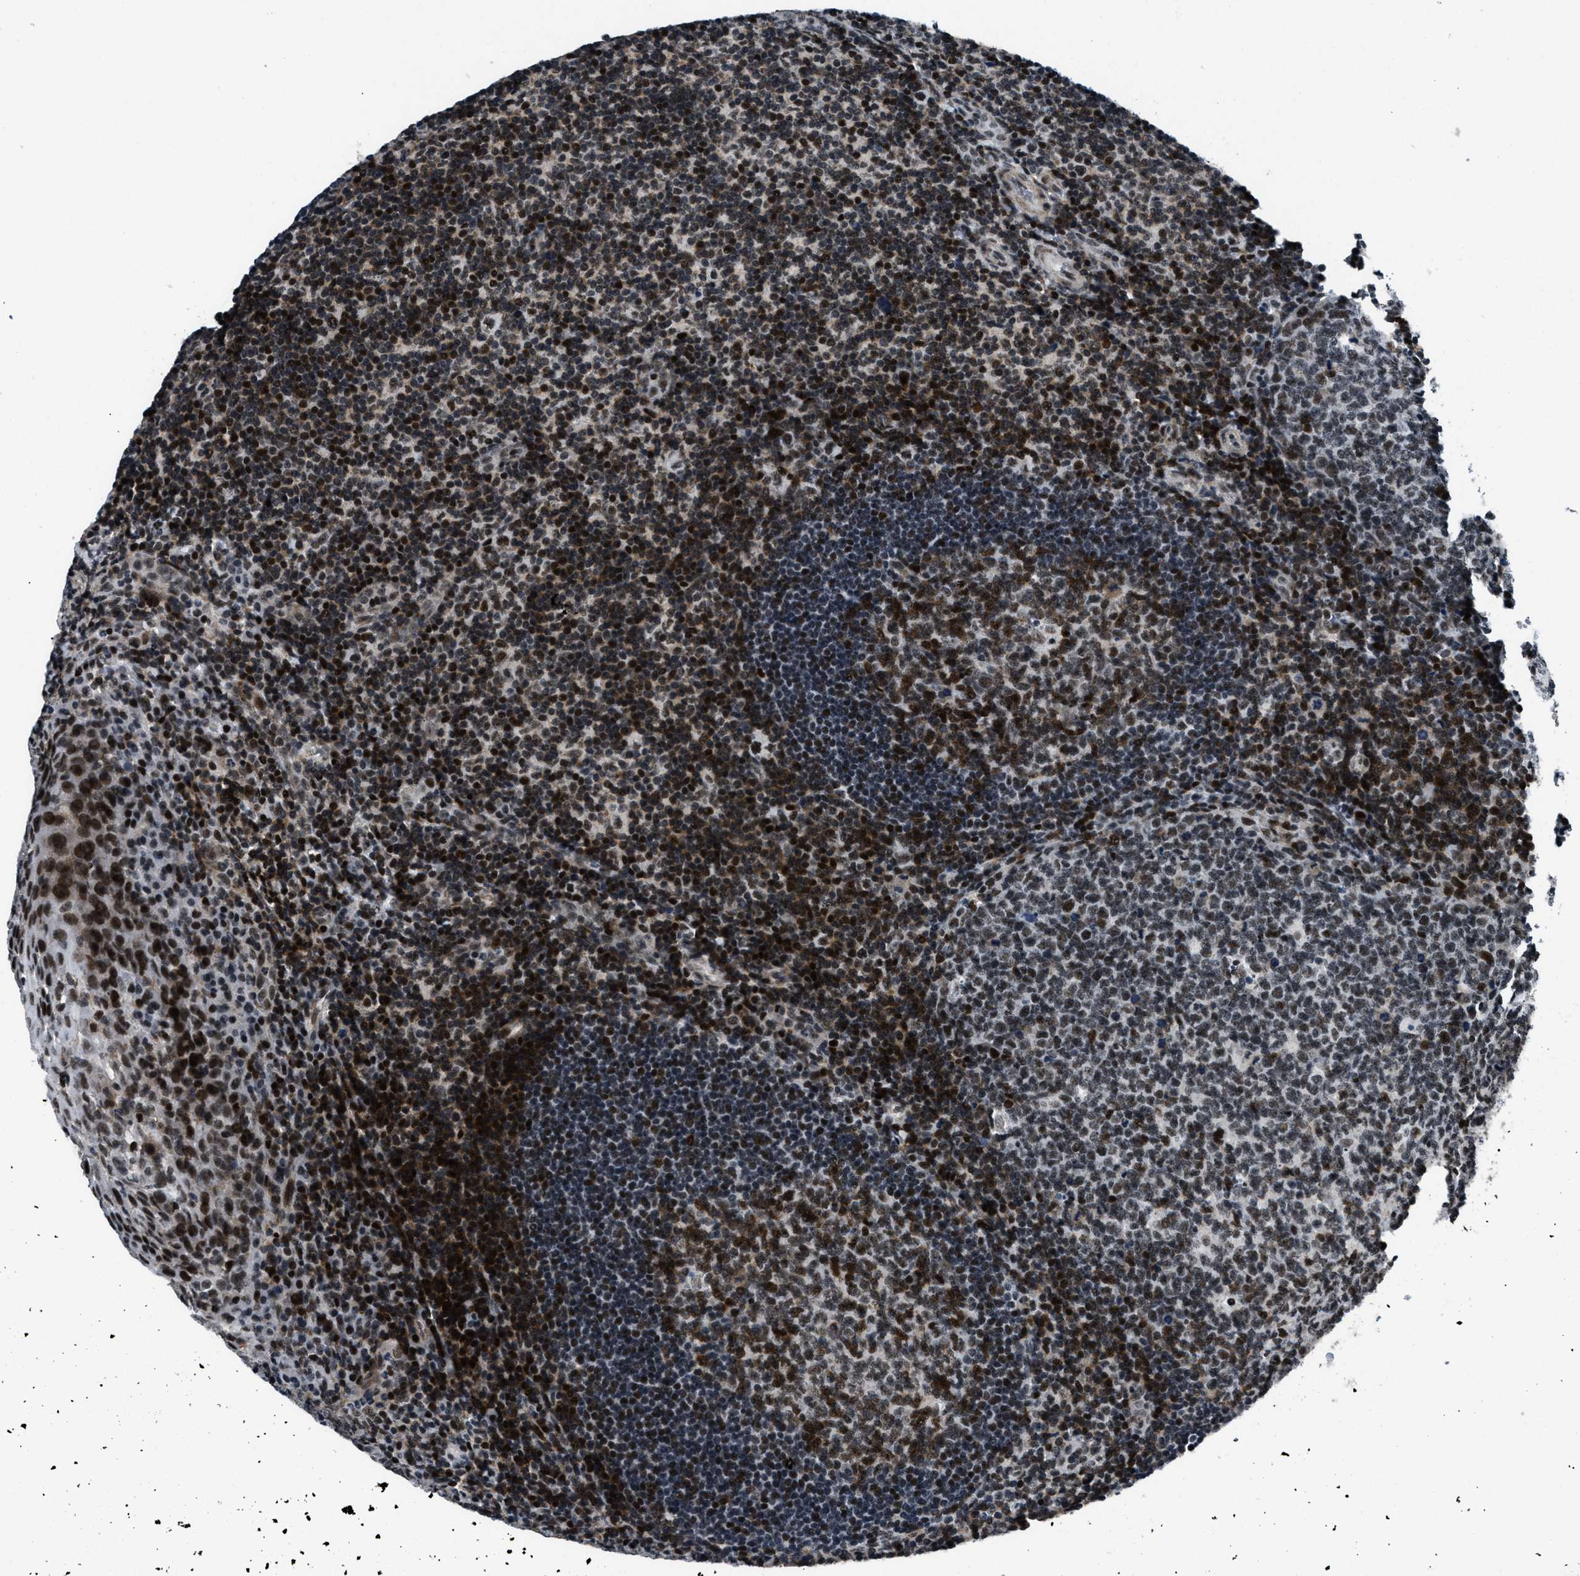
{"staining": {"intensity": "strong", "quantity": "25%-75%", "location": "nuclear"}, "tissue": "tonsil", "cell_type": "Germinal center cells", "image_type": "normal", "snomed": [{"axis": "morphology", "description": "Normal tissue, NOS"}, {"axis": "topography", "description": "Tonsil"}], "caption": "Immunohistochemistry micrograph of normal human tonsil stained for a protein (brown), which demonstrates high levels of strong nuclear expression in approximately 25%-75% of germinal center cells.", "gene": "SMARCB1", "patient": {"sex": "male", "age": 37}}